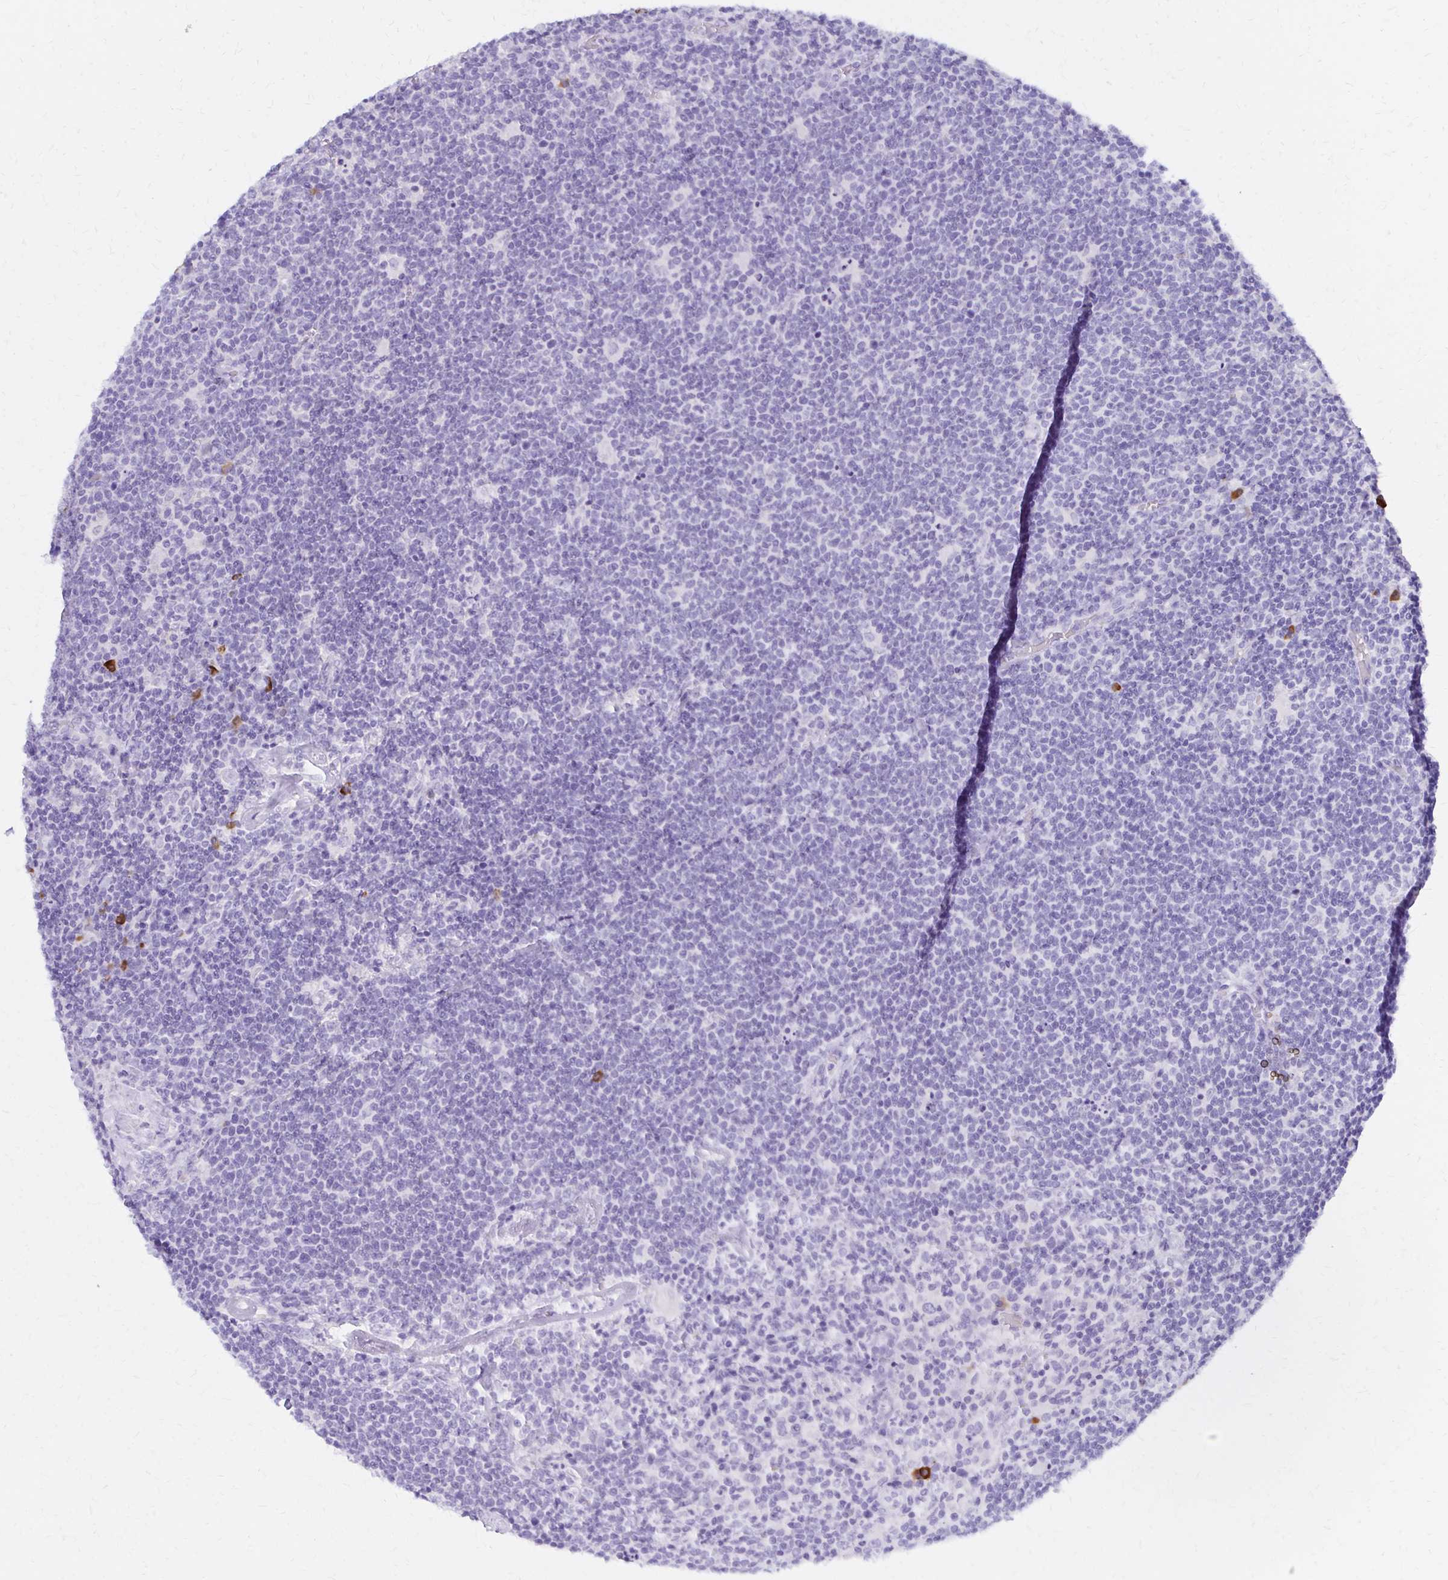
{"staining": {"intensity": "negative", "quantity": "none", "location": "none"}, "tissue": "lymphoma", "cell_type": "Tumor cells", "image_type": "cancer", "snomed": [{"axis": "morphology", "description": "Malignant lymphoma, non-Hodgkin's type, High grade"}, {"axis": "topography", "description": "Lymph node"}], "caption": "A high-resolution histopathology image shows immunohistochemistry (IHC) staining of high-grade malignant lymphoma, non-Hodgkin's type, which shows no significant staining in tumor cells. (Brightfield microscopy of DAB IHC at high magnification).", "gene": "FNTB", "patient": {"sex": "male", "age": 61}}